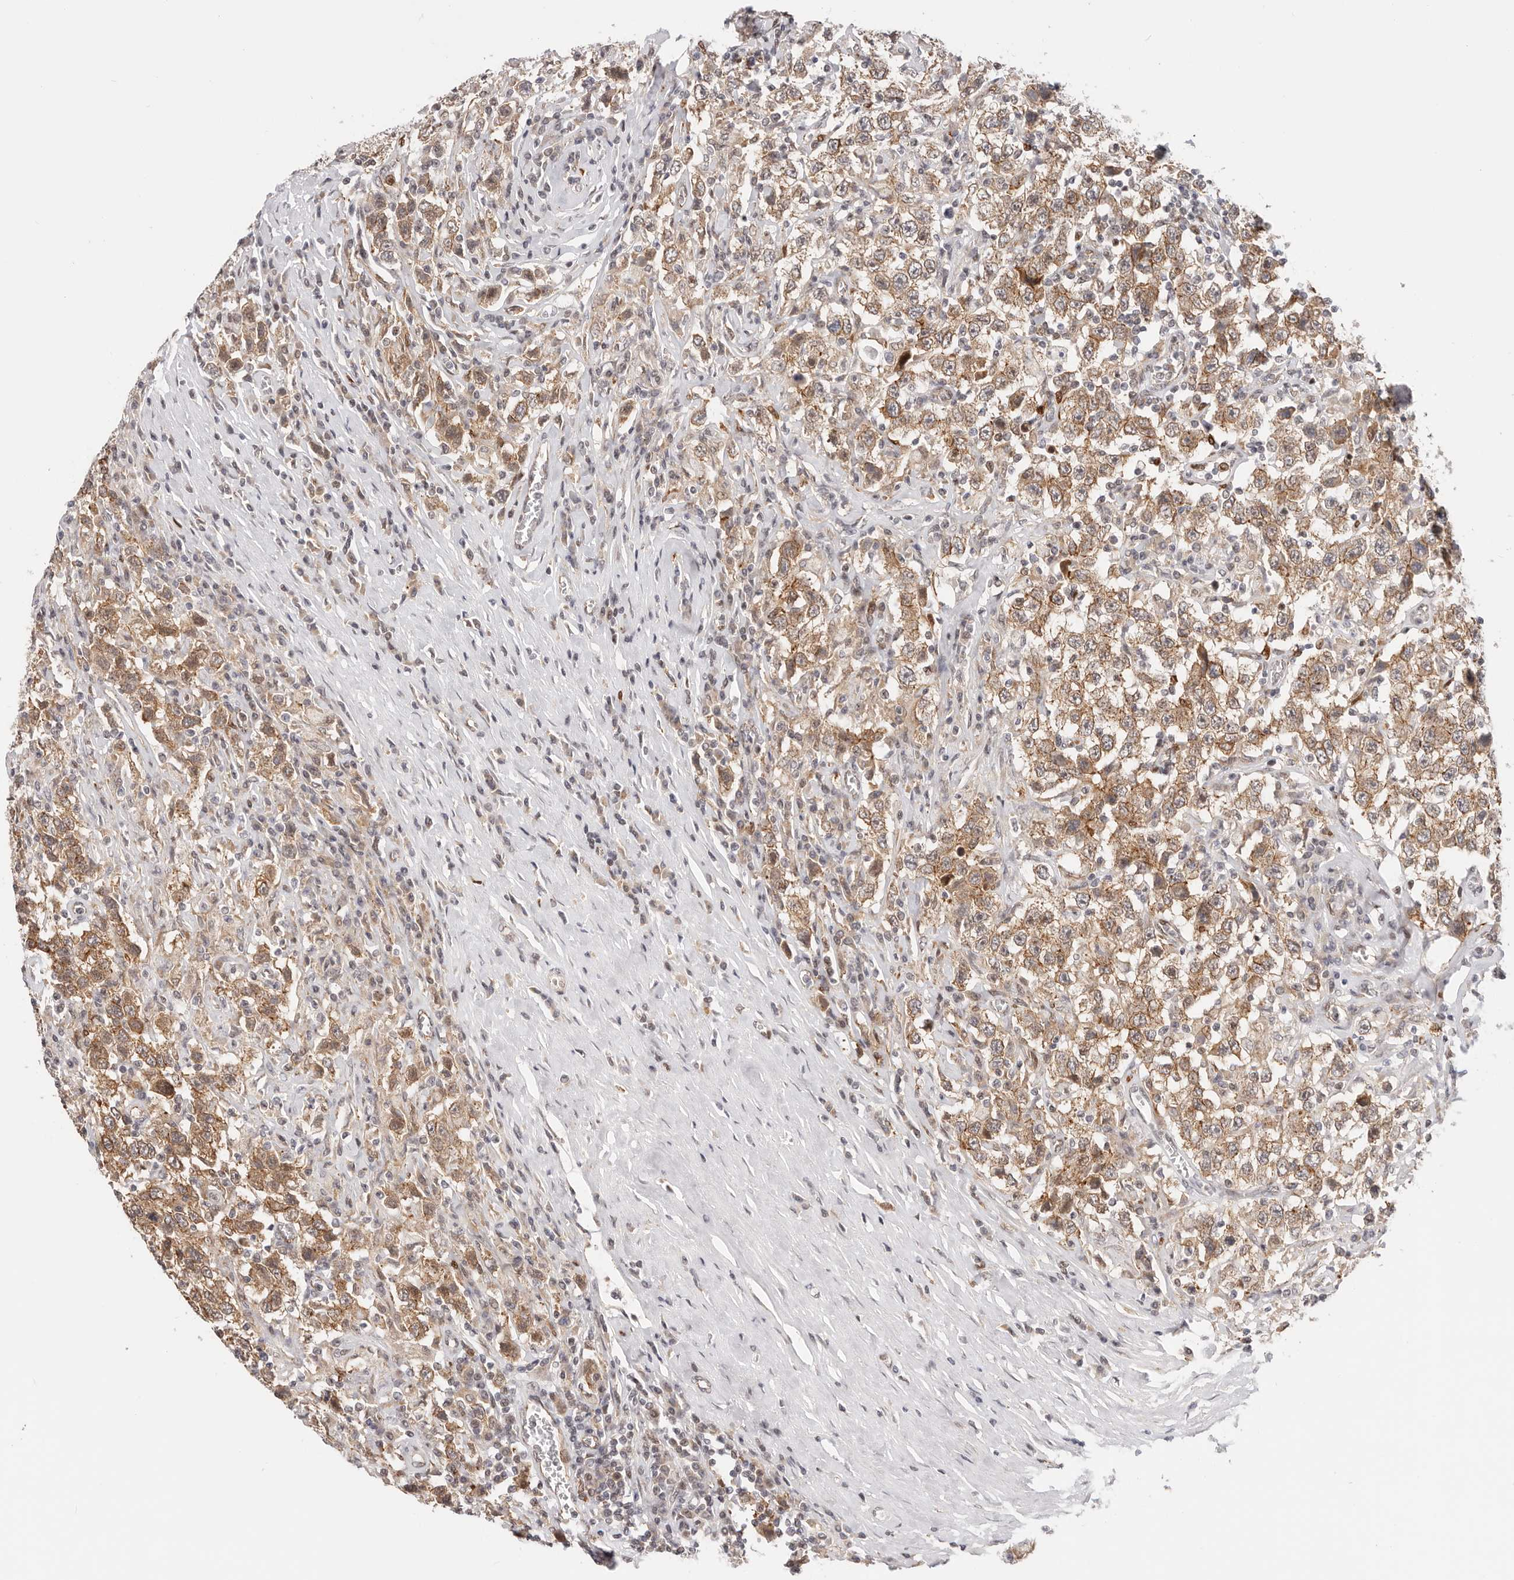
{"staining": {"intensity": "moderate", "quantity": ">75%", "location": "cytoplasmic/membranous"}, "tissue": "testis cancer", "cell_type": "Tumor cells", "image_type": "cancer", "snomed": [{"axis": "morphology", "description": "Seminoma, NOS"}, {"axis": "topography", "description": "Testis"}], "caption": "Immunohistochemical staining of testis cancer (seminoma) displays medium levels of moderate cytoplasmic/membranous staining in about >75% of tumor cells.", "gene": "AFDN", "patient": {"sex": "male", "age": 41}}